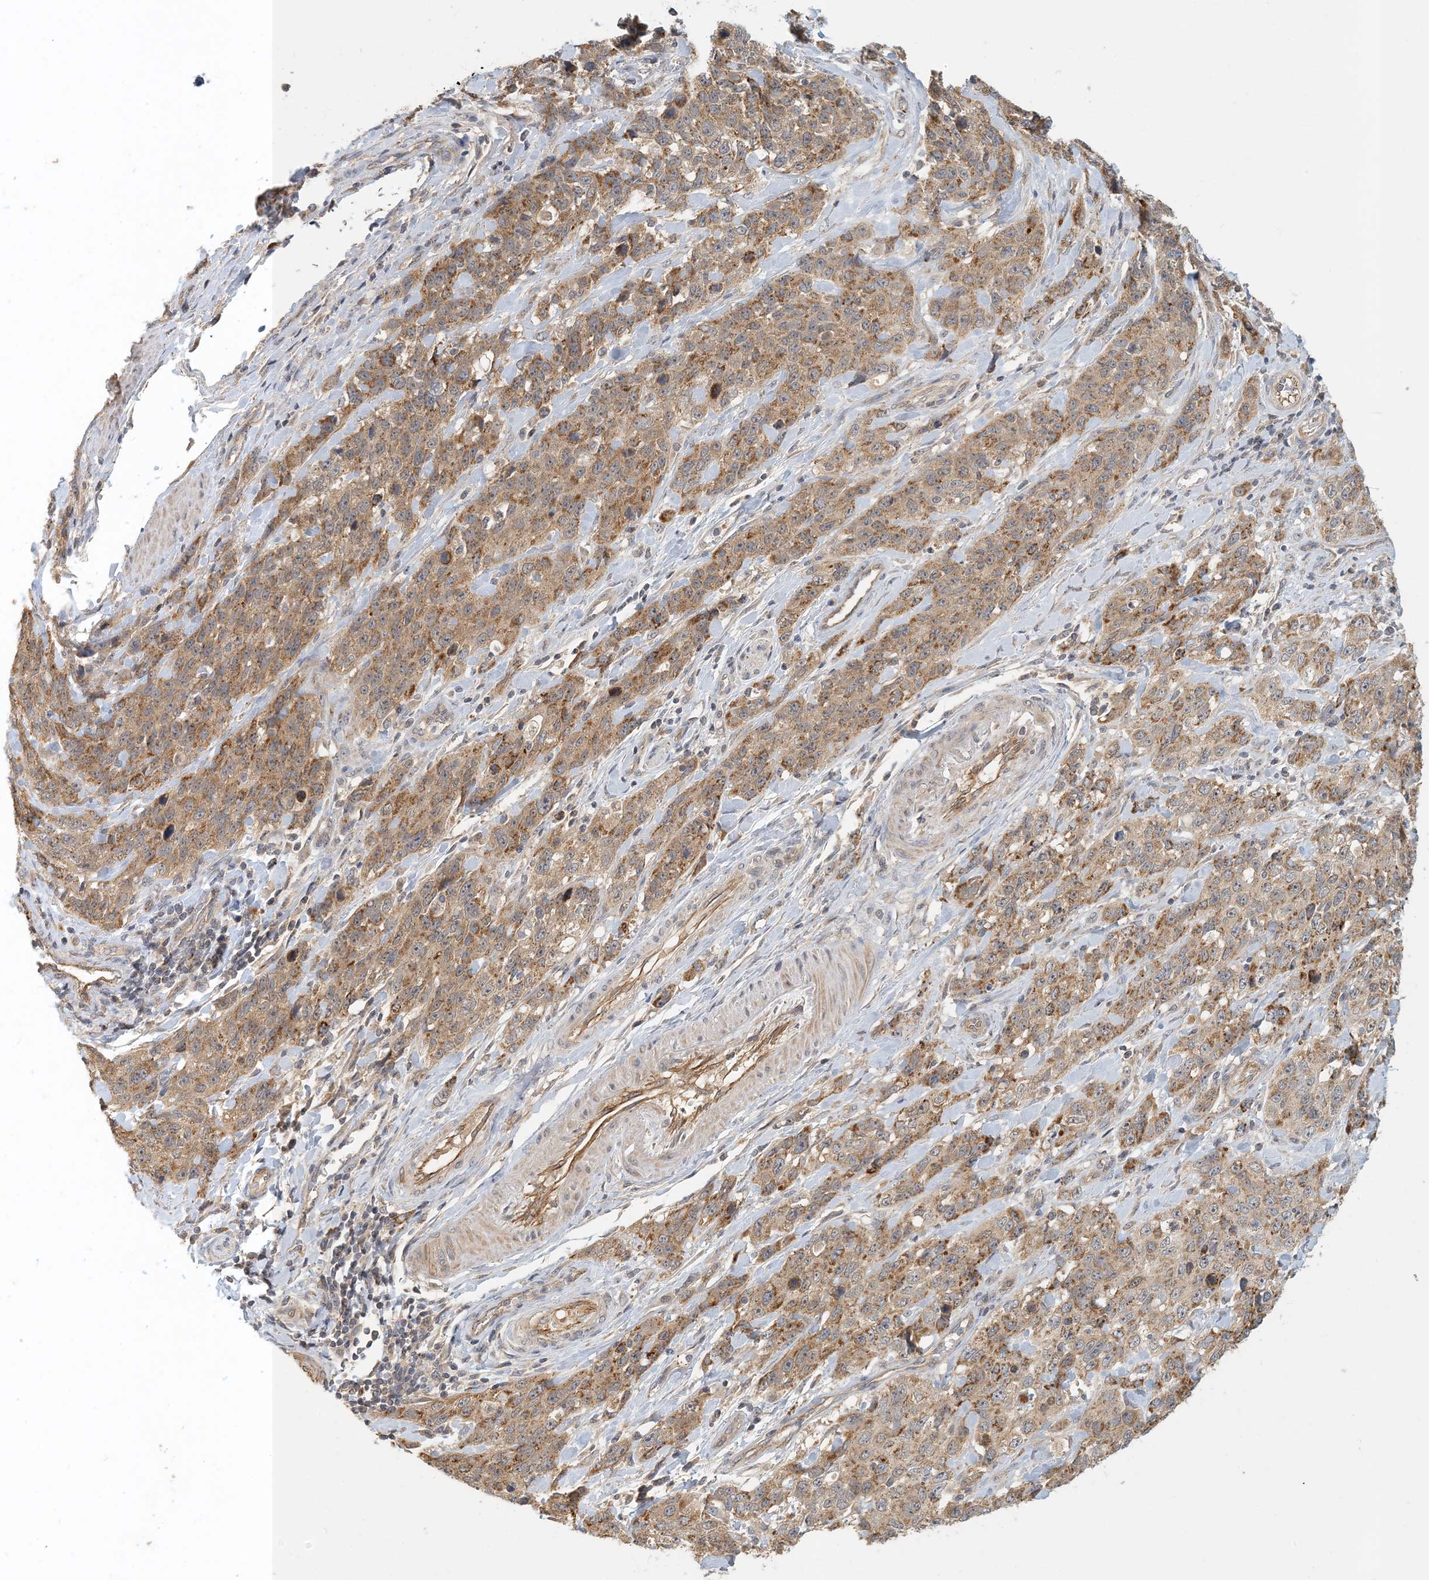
{"staining": {"intensity": "moderate", "quantity": ">75%", "location": "cytoplasmic/membranous"}, "tissue": "stomach cancer", "cell_type": "Tumor cells", "image_type": "cancer", "snomed": [{"axis": "morphology", "description": "Normal tissue, NOS"}, {"axis": "morphology", "description": "Adenocarcinoma, NOS"}, {"axis": "topography", "description": "Lymph node"}, {"axis": "topography", "description": "Stomach"}], "caption": "Stomach adenocarcinoma tissue demonstrates moderate cytoplasmic/membranous expression in about >75% of tumor cells, visualized by immunohistochemistry. The protein of interest is stained brown, and the nuclei are stained in blue (DAB (3,3'-diaminobenzidine) IHC with brightfield microscopy, high magnification).", "gene": "ZBTB3", "patient": {"sex": "male", "age": 48}}